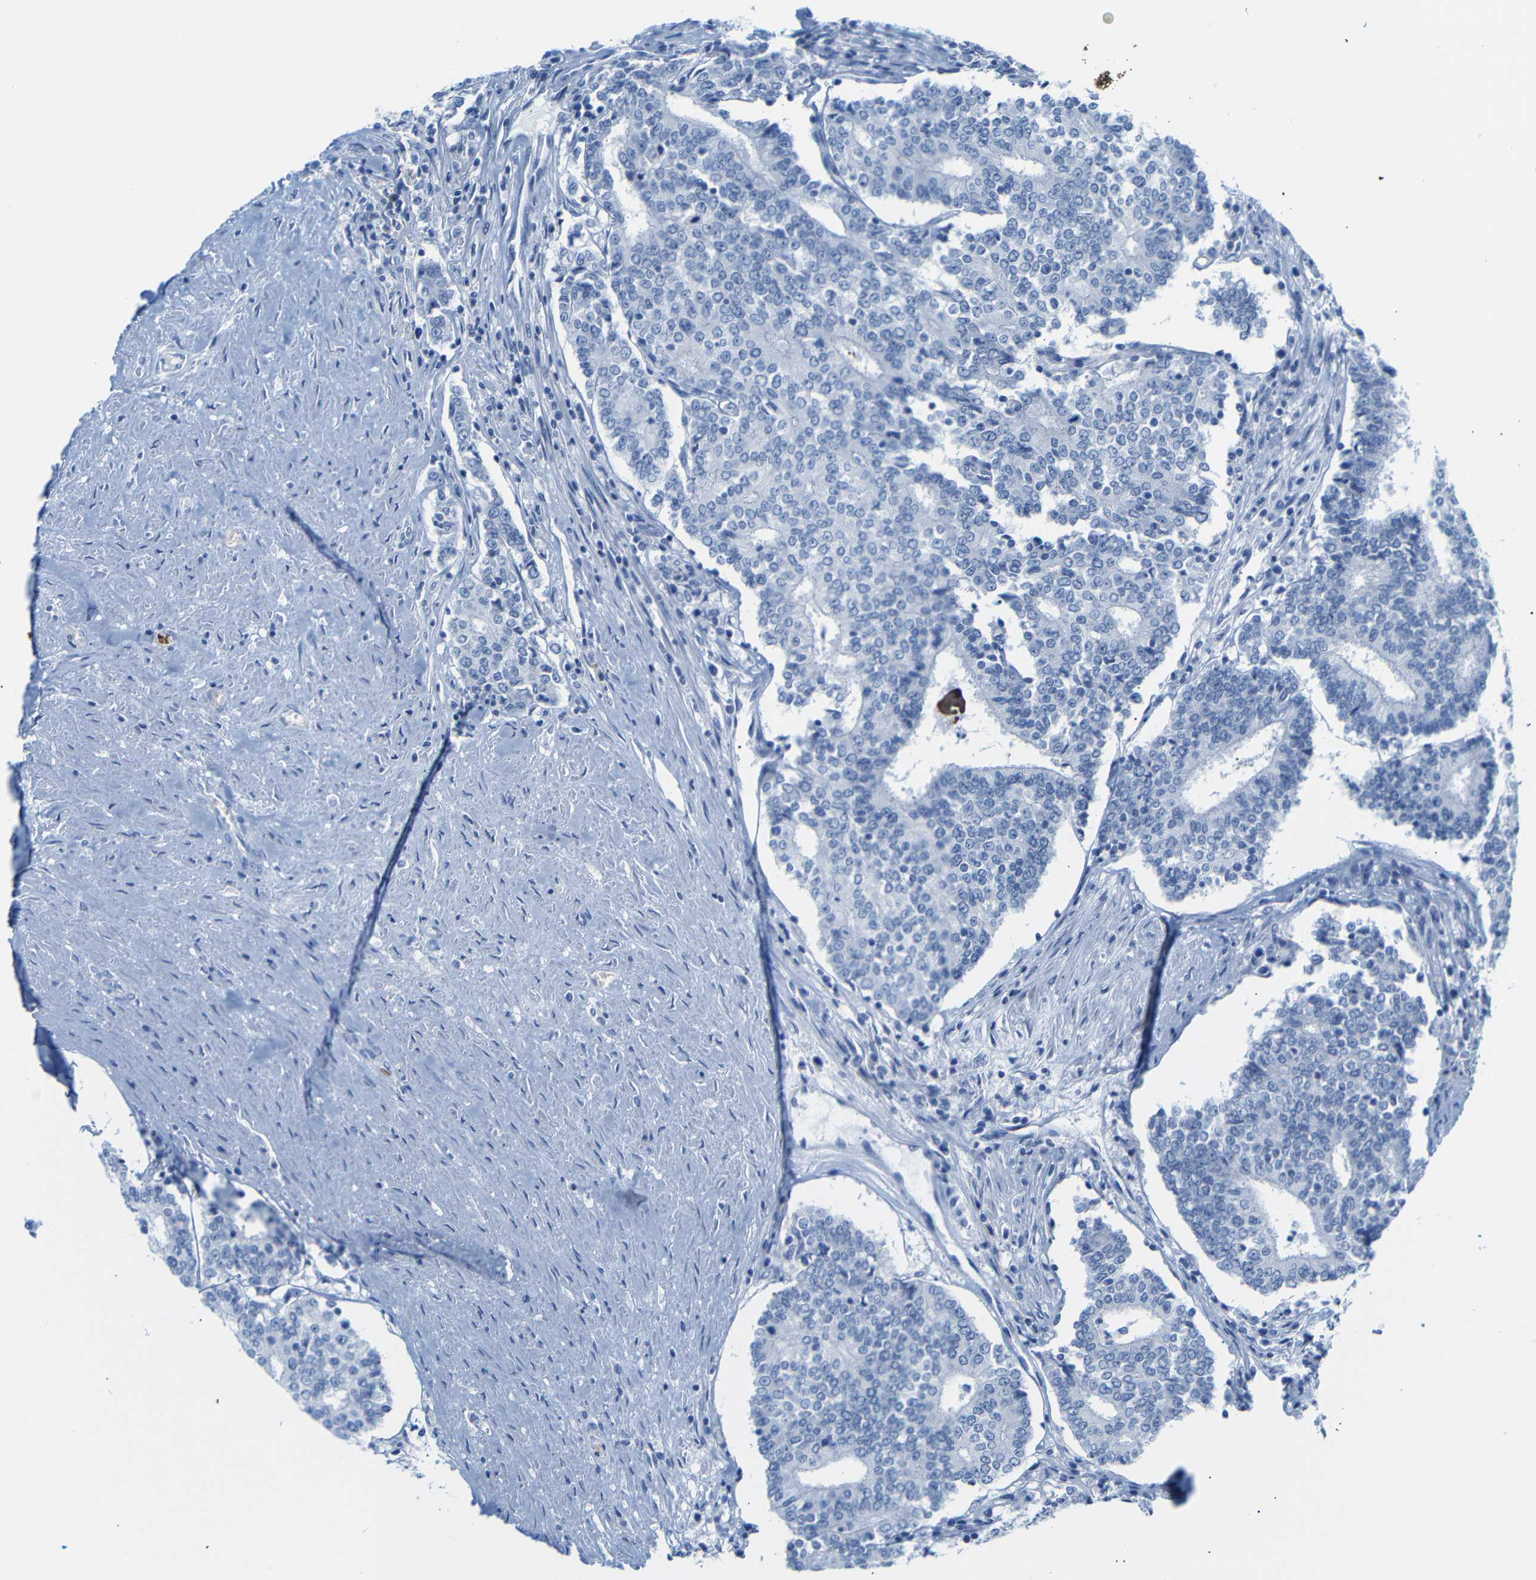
{"staining": {"intensity": "negative", "quantity": "none", "location": "none"}, "tissue": "prostate cancer", "cell_type": "Tumor cells", "image_type": "cancer", "snomed": [{"axis": "morphology", "description": "Normal tissue, NOS"}, {"axis": "morphology", "description": "Adenocarcinoma, High grade"}, {"axis": "topography", "description": "Prostate"}, {"axis": "topography", "description": "Seminal veicle"}], "caption": "IHC of human prostate cancer reveals no expression in tumor cells.", "gene": "ERVMER34-1", "patient": {"sex": "male", "age": 55}}